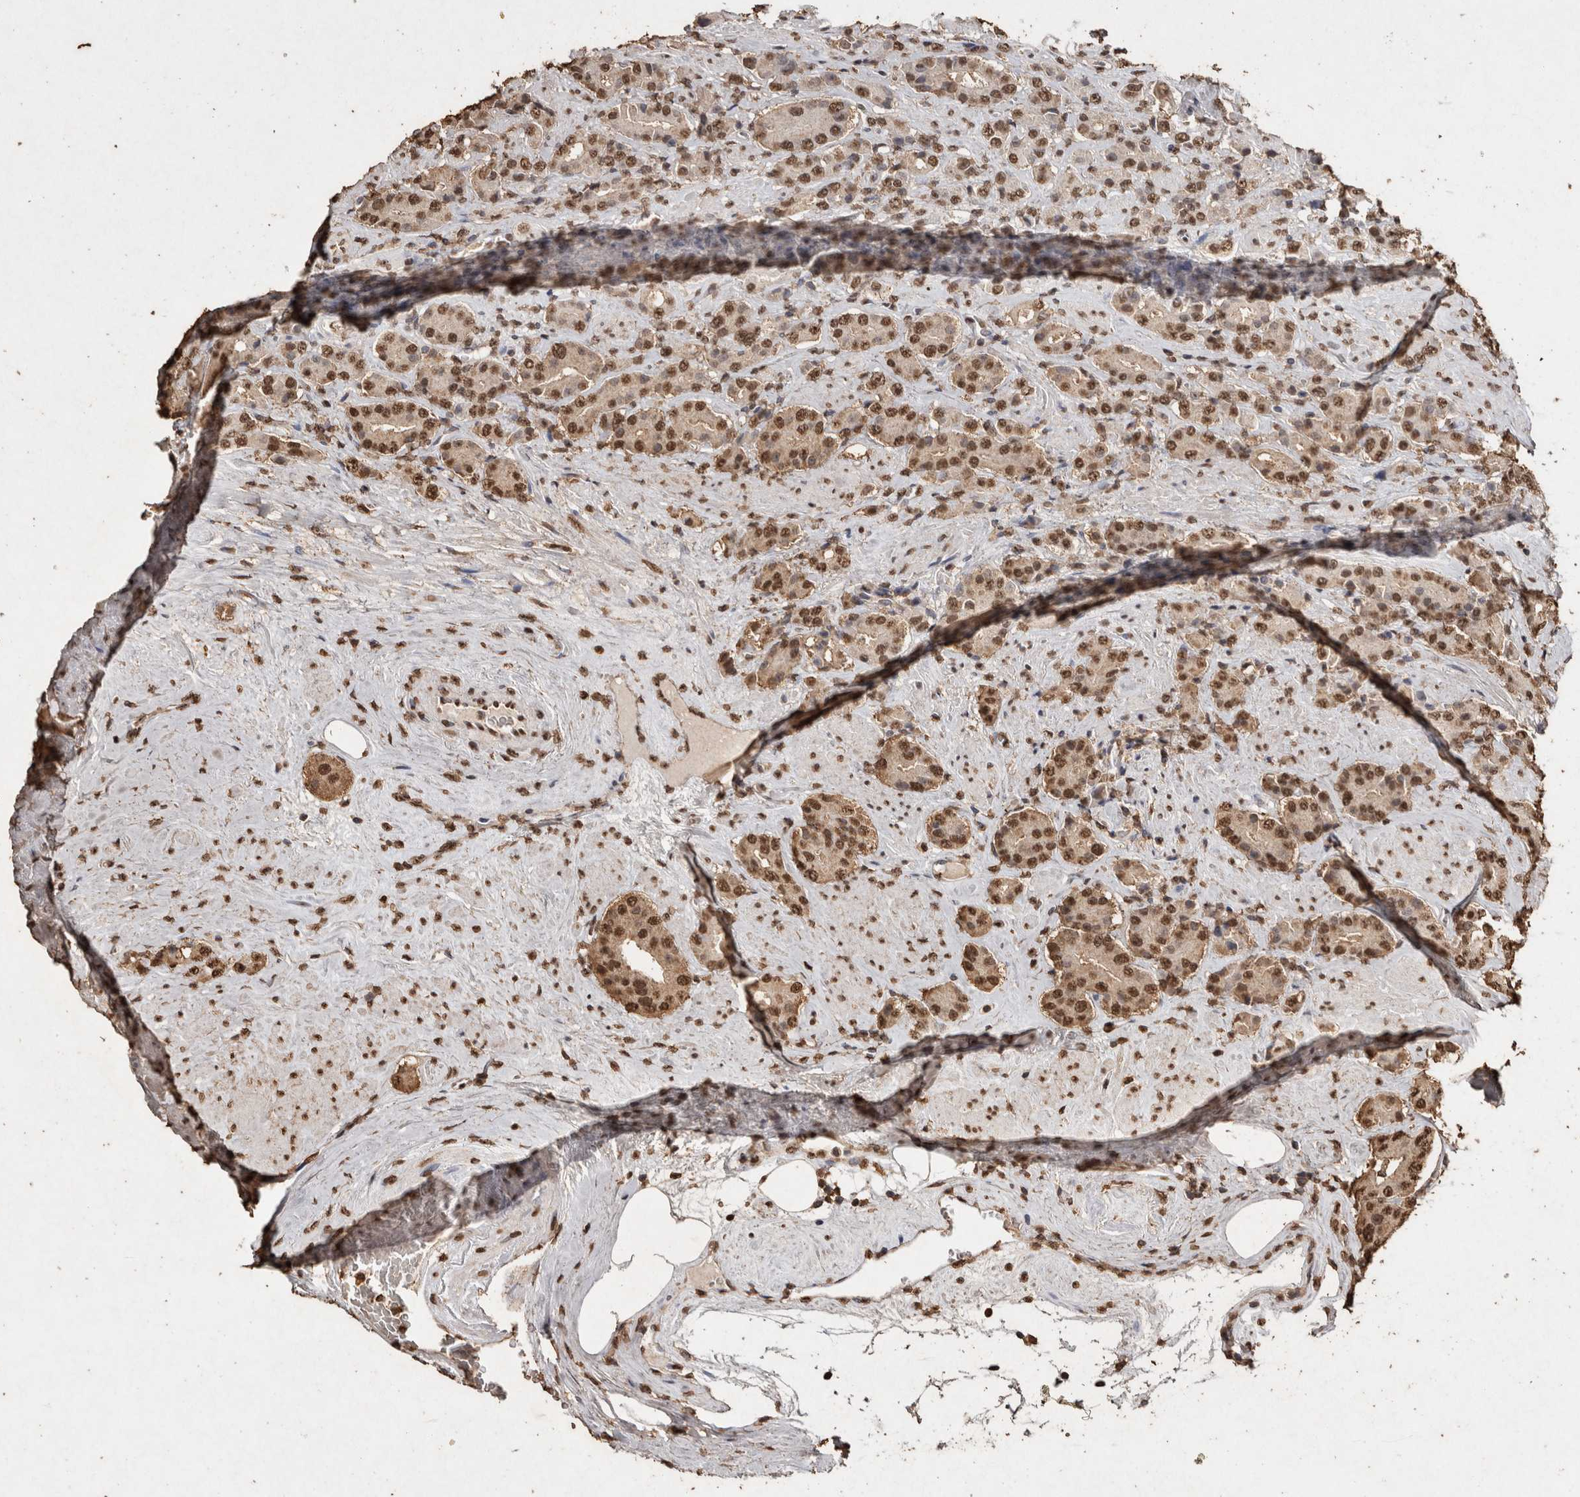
{"staining": {"intensity": "moderate", "quantity": ">75%", "location": "nuclear"}, "tissue": "prostate cancer", "cell_type": "Tumor cells", "image_type": "cancer", "snomed": [{"axis": "morphology", "description": "Adenocarcinoma, High grade"}, {"axis": "topography", "description": "Prostate"}], "caption": "This is an image of immunohistochemistry staining of prostate adenocarcinoma (high-grade), which shows moderate positivity in the nuclear of tumor cells.", "gene": "FSTL3", "patient": {"sex": "male", "age": 71}}